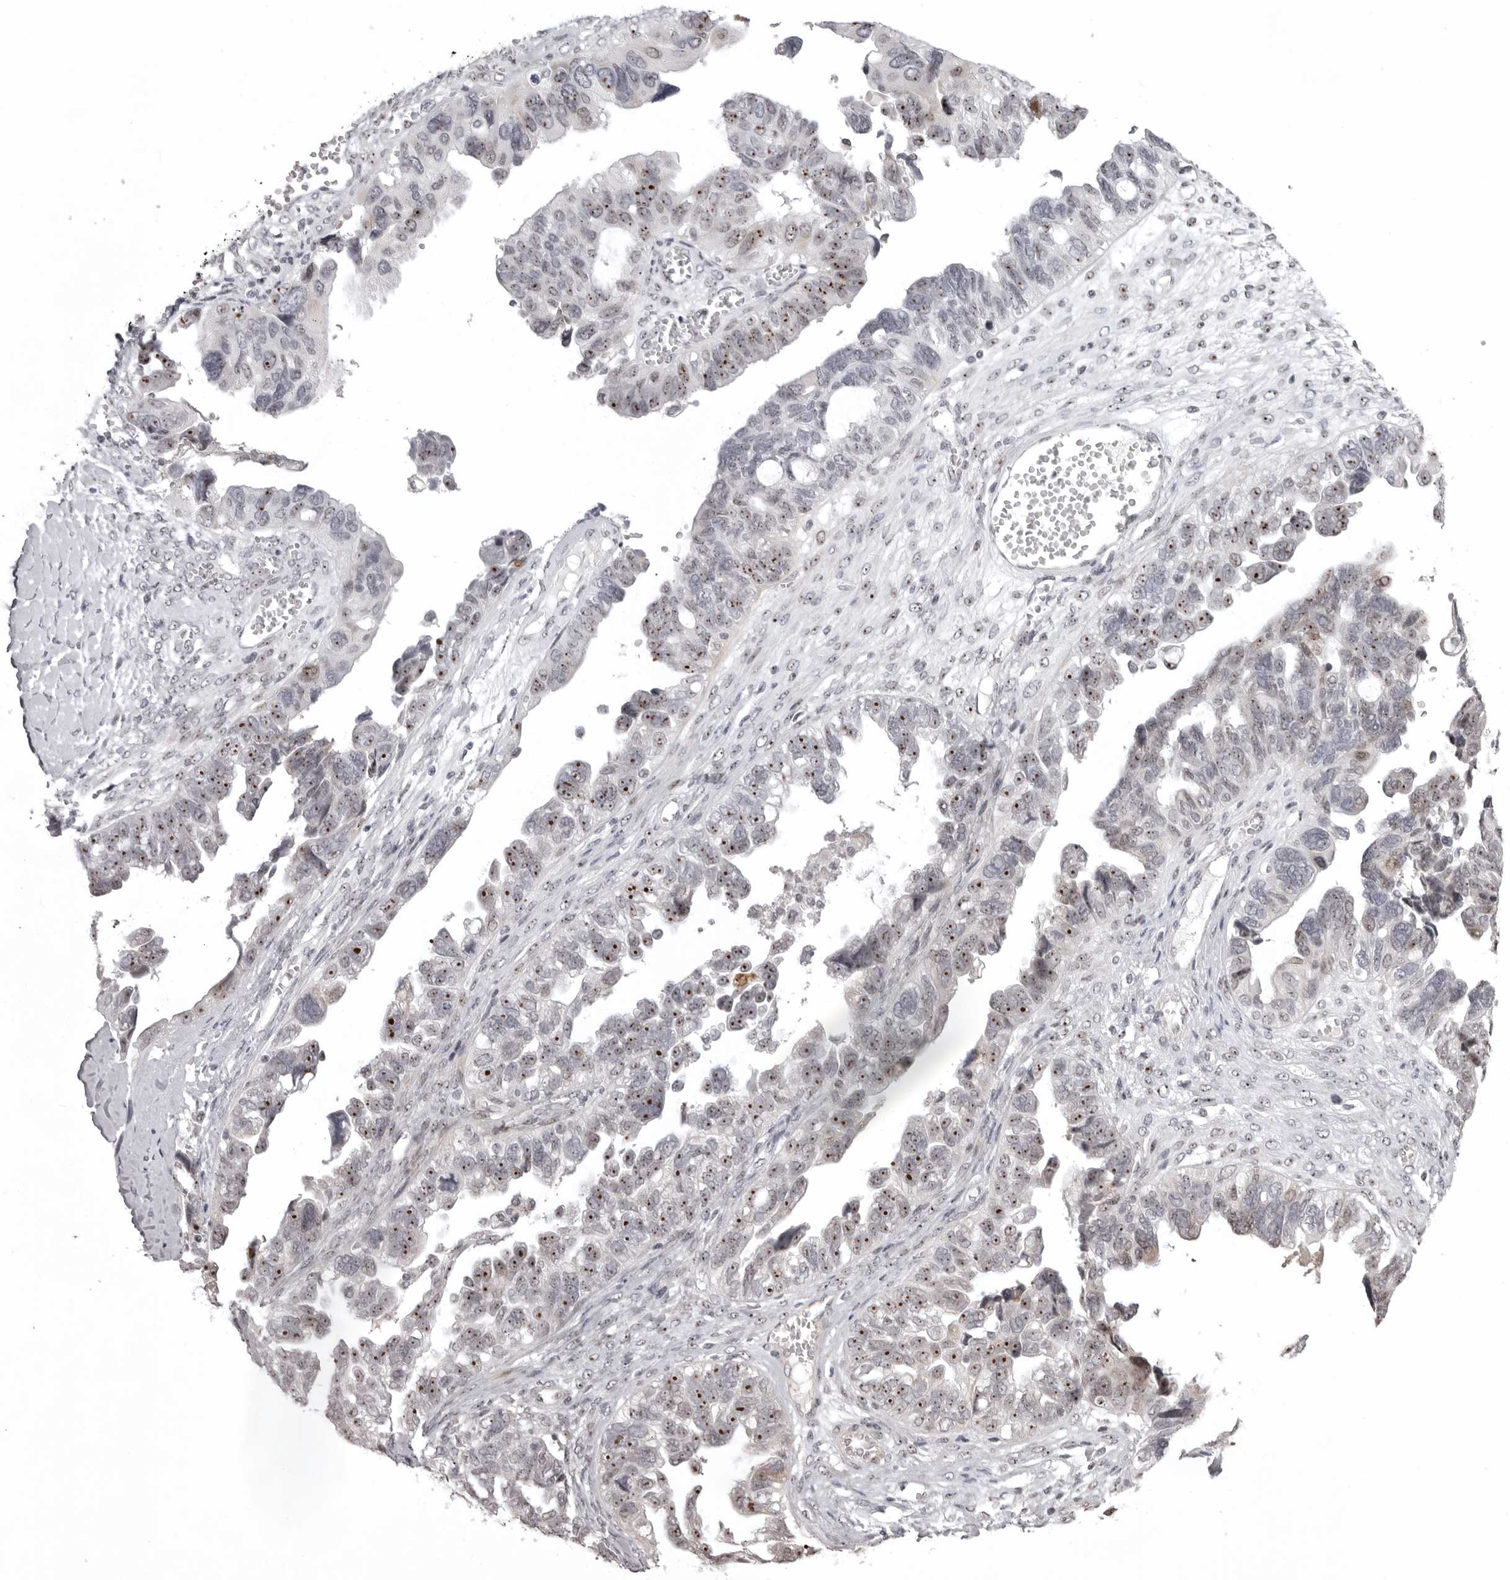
{"staining": {"intensity": "strong", "quantity": "25%-75%", "location": "nuclear"}, "tissue": "ovarian cancer", "cell_type": "Tumor cells", "image_type": "cancer", "snomed": [{"axis": "morphology", "description": "Cystadenocarcinoma, serous, NOS"}, {"axis": "topography", "description": "Ovary"}], "caption": "A high amount of strong nuclear positivity is identified in about 25%-75% of tumor cells in ovarian serous cystadenocarcinoma tissue.", "gene": "HELZ", "patient": {"sex": "female", "age": 79}}